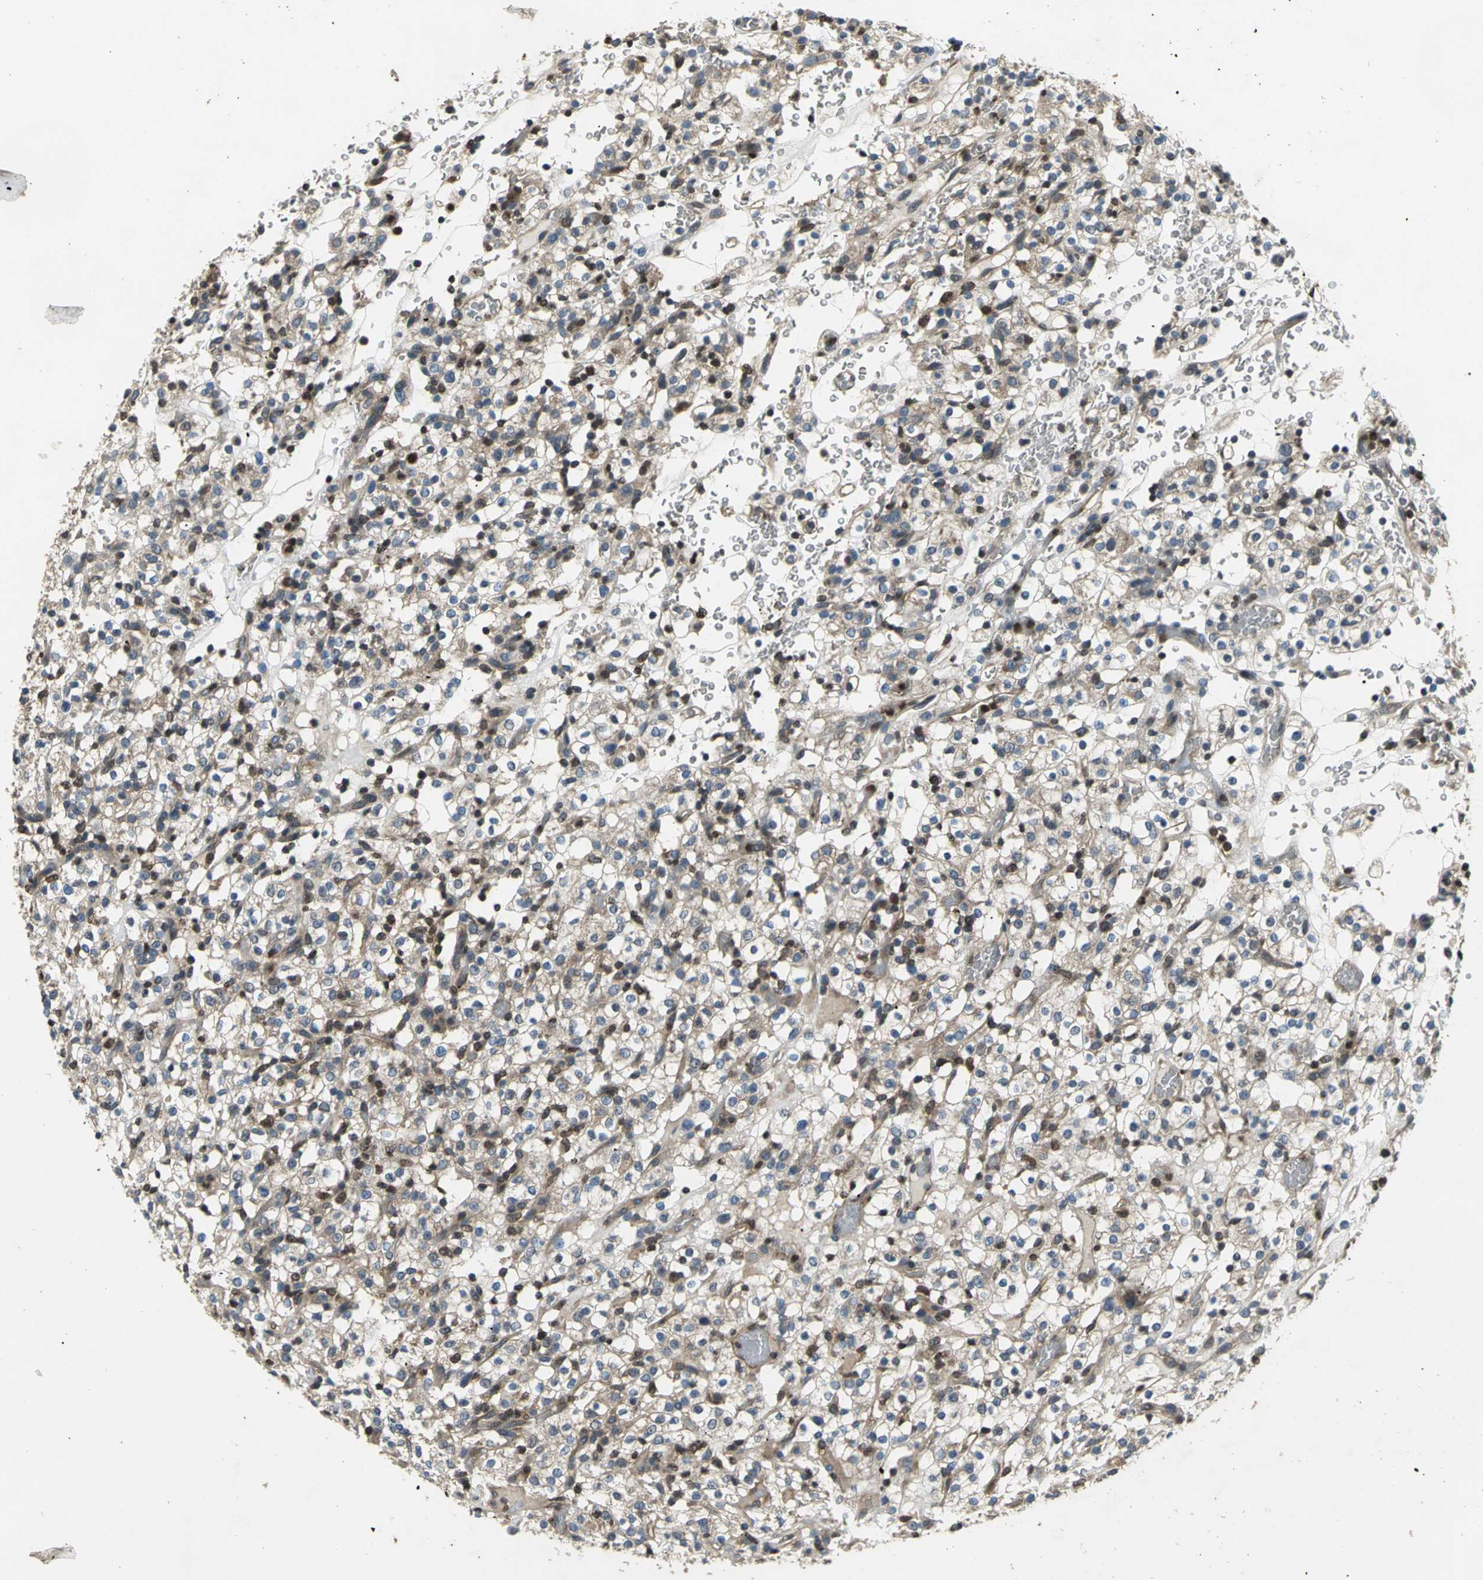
{"staining": {"intensity": "moderate", "quantity": "25%-75%", "location": "cytoplasmic/membranous"}, "tissue": "renal cancer", "cell_type": "Tumor cells", "image_type": "cancer", "snomed": [{"axis": "morphology", "description": "Normal tissue, NOS"}, {"axis": "morphology", "description": "Adenocarcinoma, NOS"}, {"axis": "topography", "description": "Kidney"}], "caption": "Immunohistochemistry (IHC) staining of renal cancer, which exhibits medium levels of moderate cytoplasmic/membranous expression in about 25%-75% of tumor cells indicating moderate cytoplasmic/membranous protein expression. The staining was performed using DAB (brown) for protein detection and nuclei were counterstained in hematoxylin (blue).", "gene": "AHR", "patient": {"sex": "female", "age": 72}}